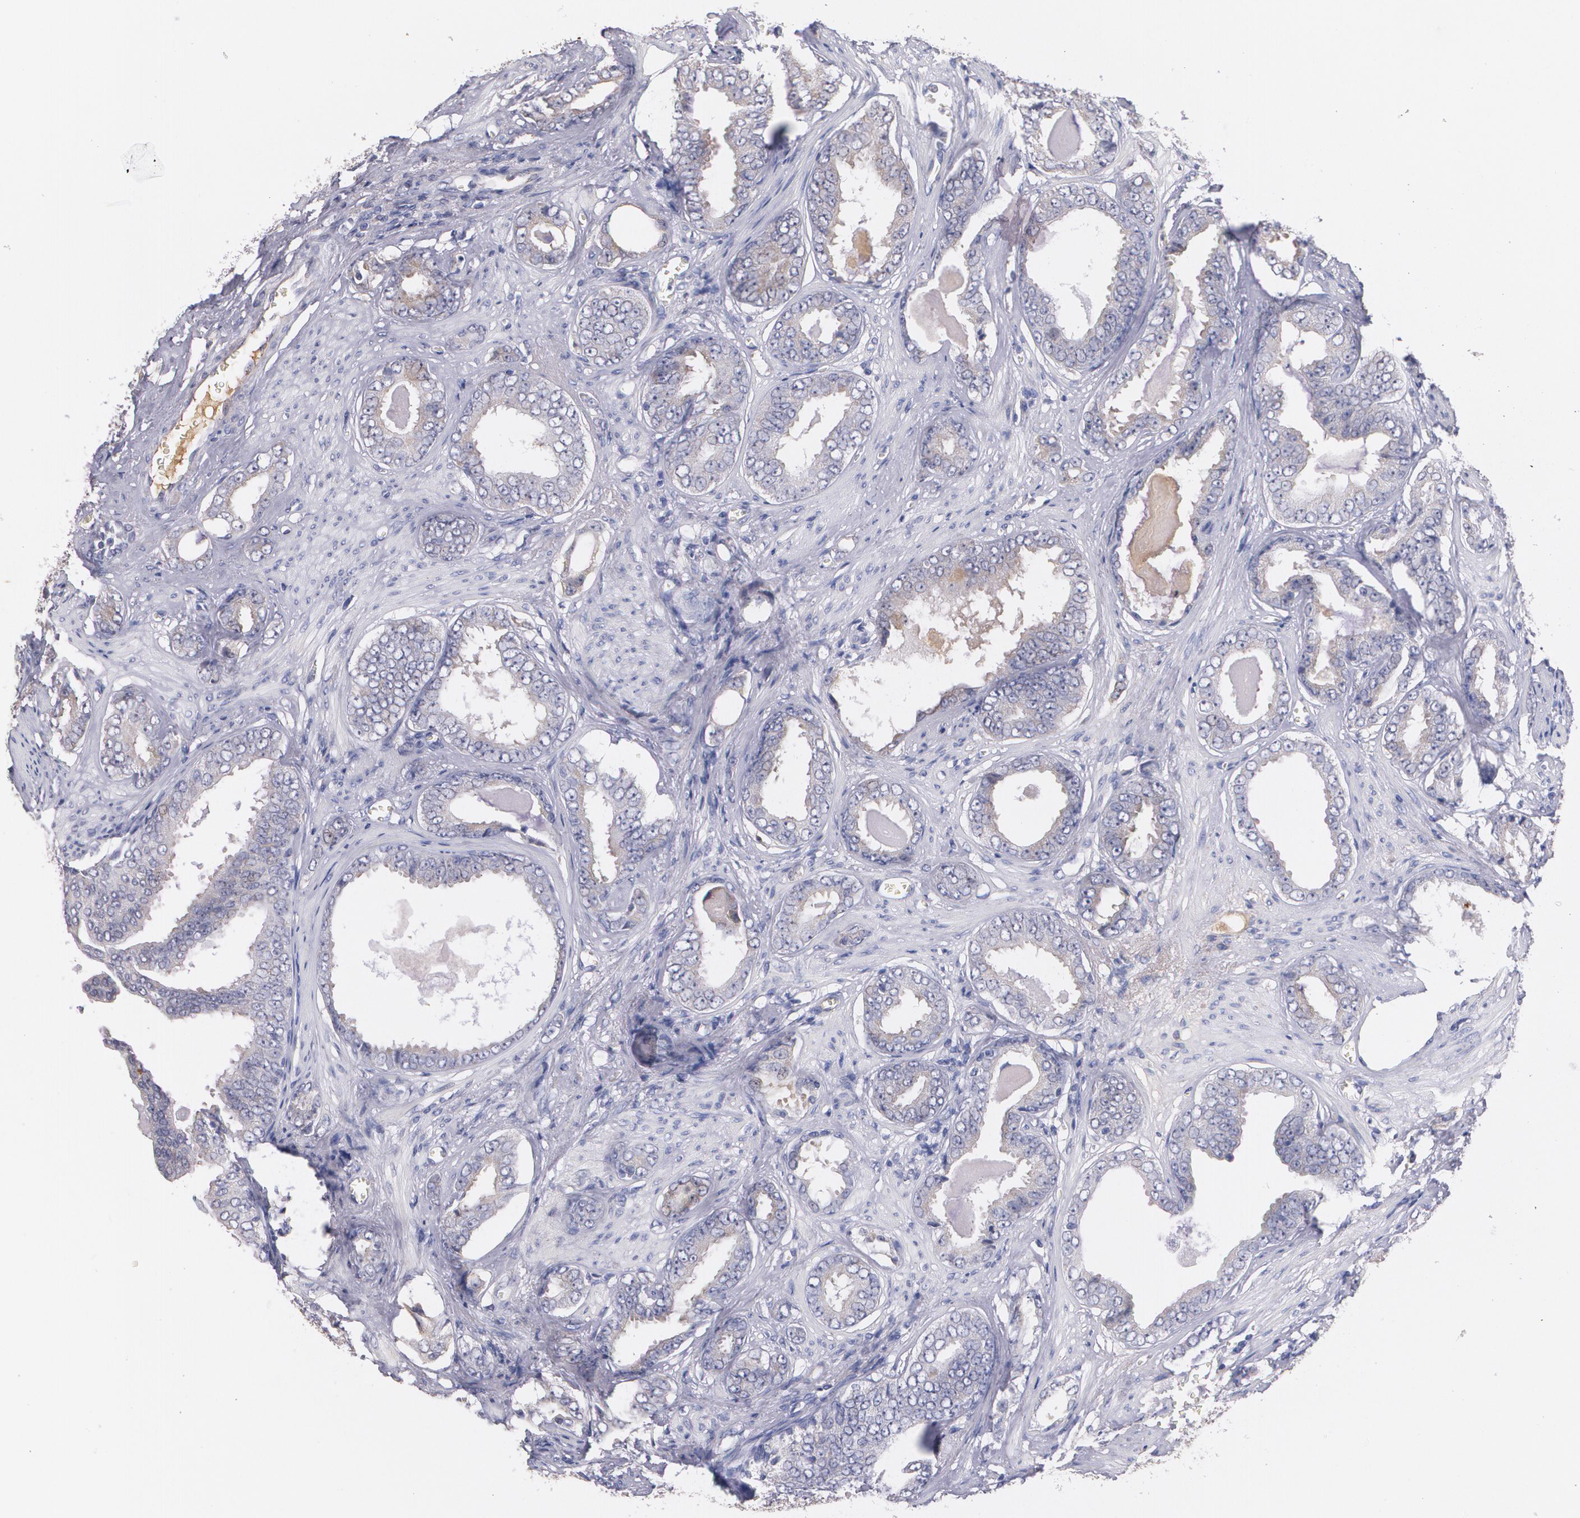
{"staining": {"intensity": "weak", "quantity": "<25%", "location": "cytoplasmic/membranous"}, "tissue": "prostate cancer", "cell_type": "Tumor cells", "image_type": "cancer", "snomed": [{"axis": "morphology", "description": "Adenocarcinoma, Medium grade"}, {"axis": "topography", "description": "Prostate"}], "caption": "IHC of adenocarcinoma (medium-grade) (prostate) reveals no expression in tumor cells. Brightfield microscopy of immunohistochemistry (IHC) stained with DAB (3,3'-diaminobenzidine) (brown) and hematoxylin (blue), captured at high magnification.", "gene": "AMBP", "patient": {"sex": "male", "age": 79}}